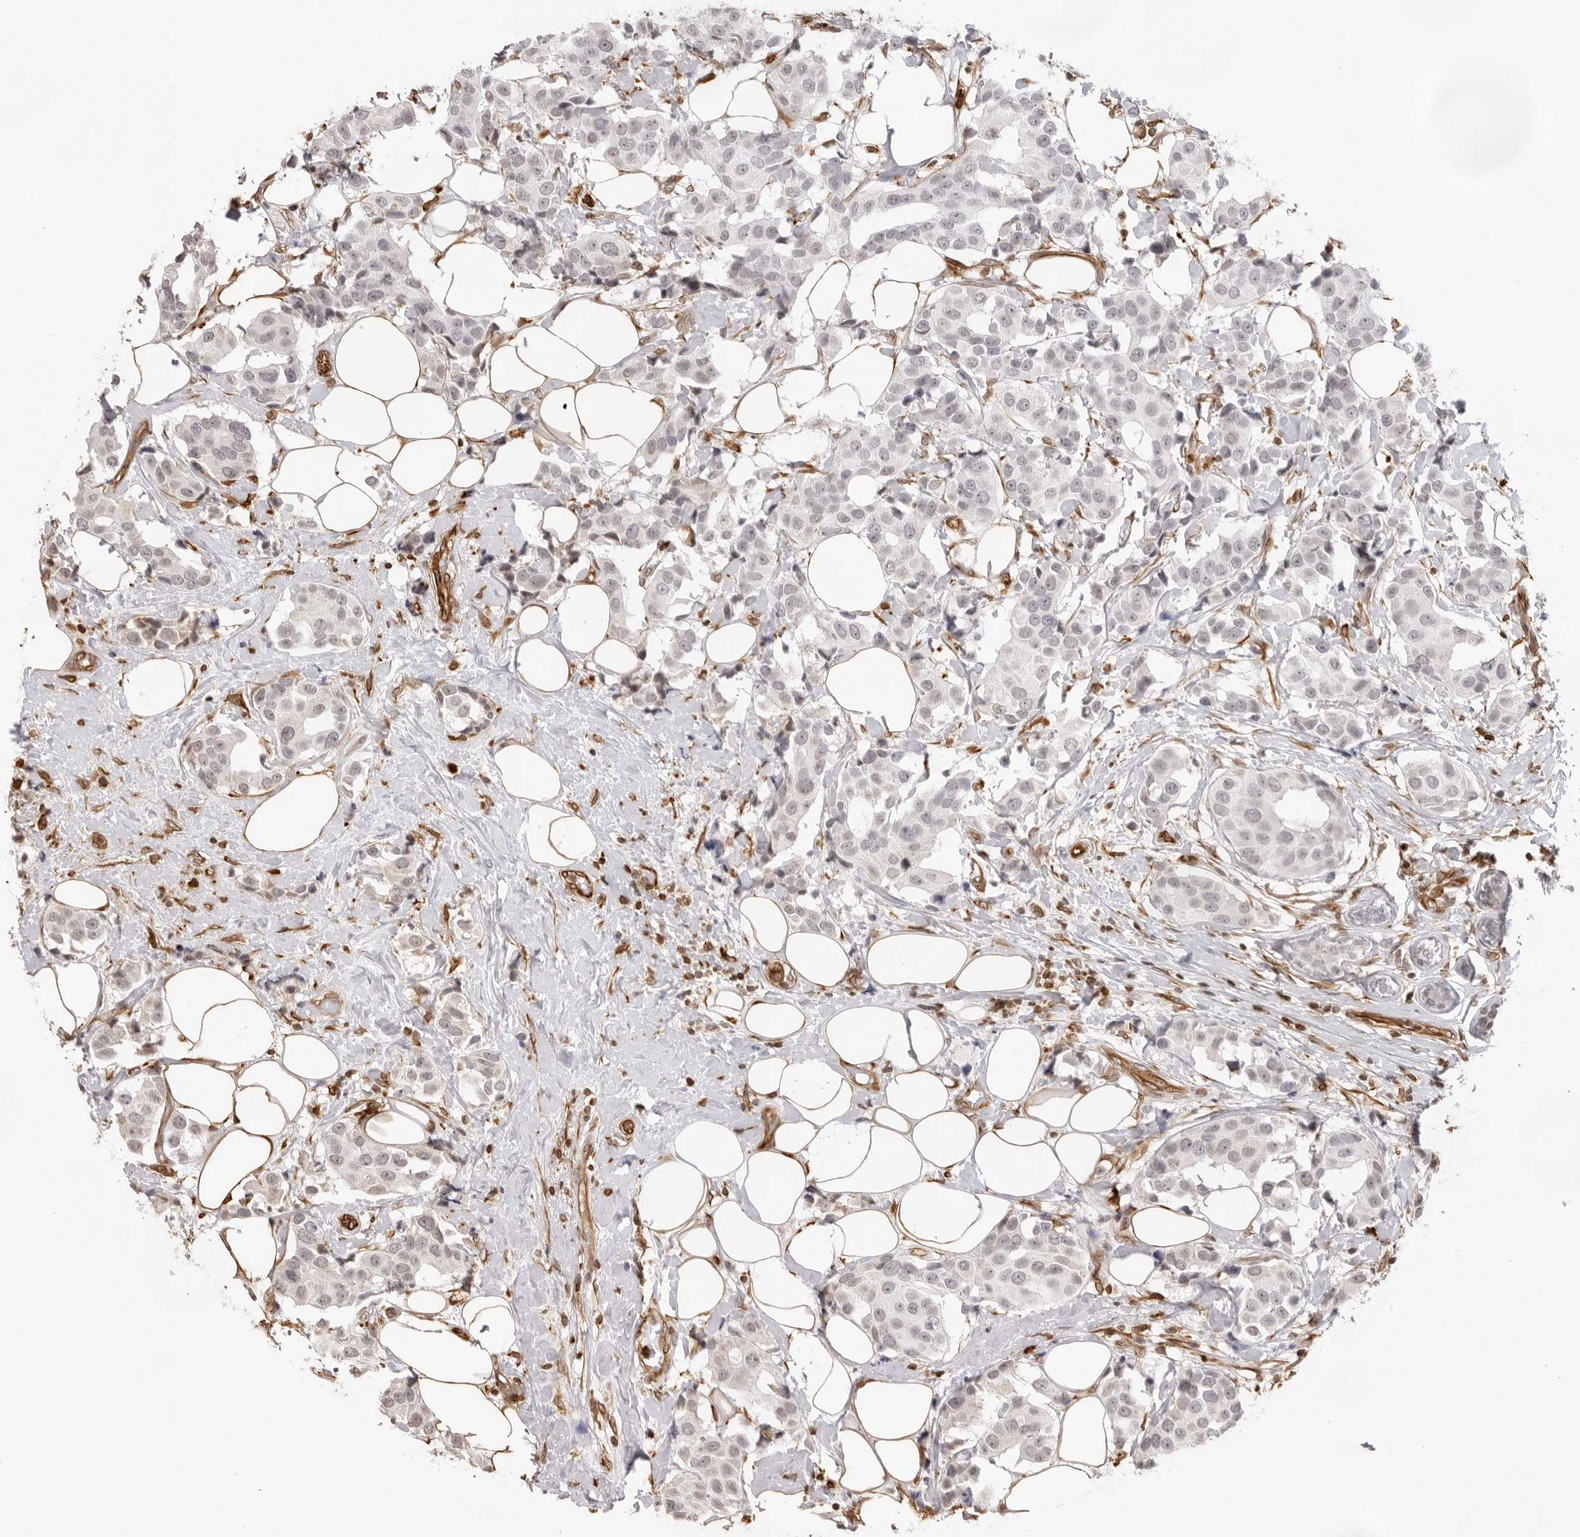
{"staining": {"intensity": "negative", "quantity": "none", "location": "none"}, "tissue": "breast cancer", "cell_type": "Tumor cells", "image_type": "cancer", "snomed": [{"axis": "morphology", "description": "Normal tissue, NOS"}, {"axis": "morphology", "description": "Duct carcinoma"}, {"axis": "topography", "description": "Breast"}], "caption": "Breast cancer (infiltrating ductal carcinoma) was stained to show a protein in brown. There is no significant positivity in tumor cells. (Stains: DAB (3,3'-diaminobenzidine) immunohistochemistry (IHC) with hematoxylin counter stain, Microscopy: brightfield microscopy at high magnification).", "gene": "DYNLT5", "patient": {"sex": "female", "age": 39}}